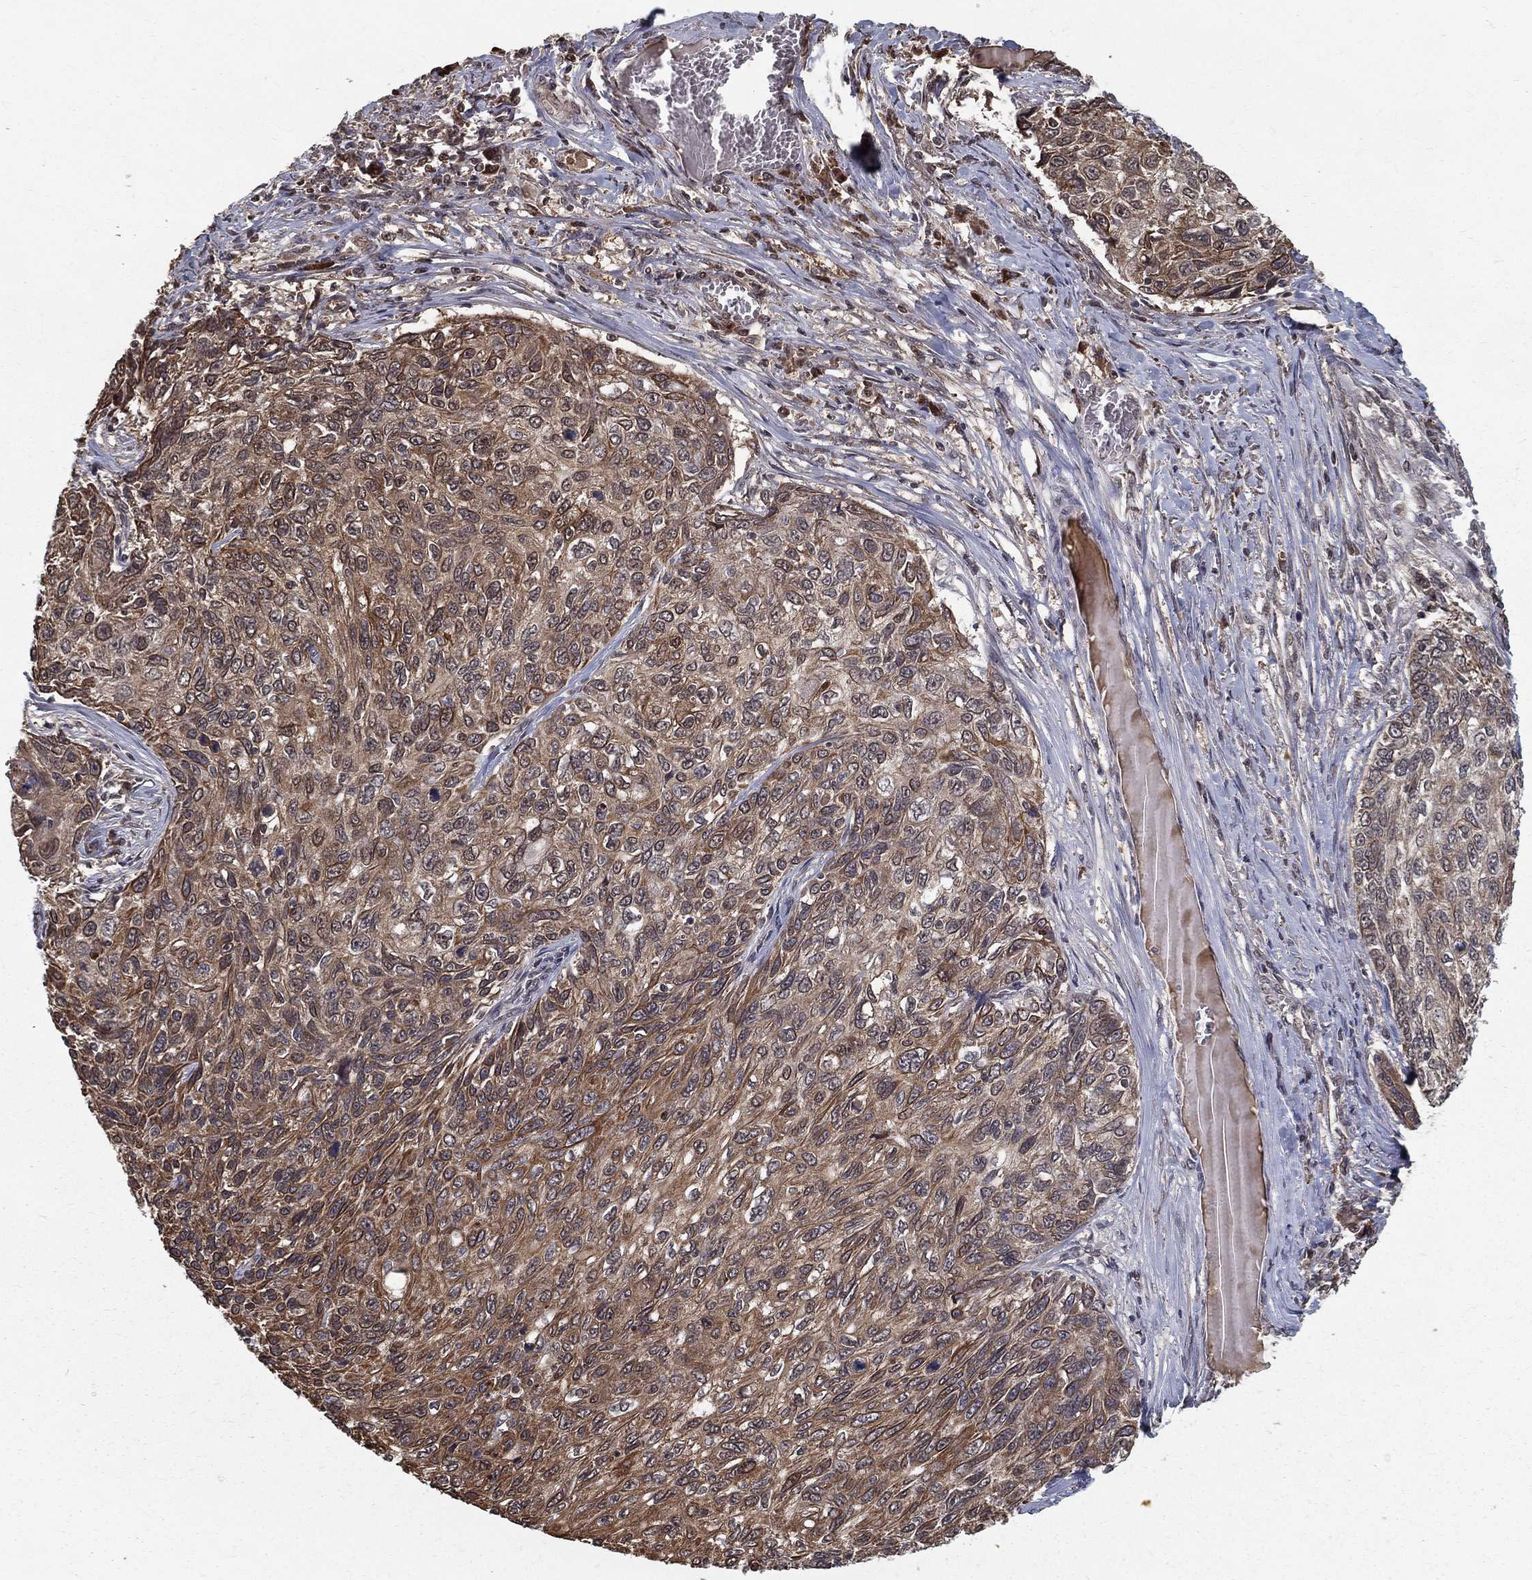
{"staining": {"intensity": "moderate", "quantity": ">75%", "location": "cytoplasmic/membranous"}, "tissue": "skin cancer", "cell_type": "Tumor cells", "image_type": "cancer", "snomed": [{"axis": "morphology", "description": "Squamous cell carcinoma, NOS"}, {"axis": "topography", "description": "Skin"}], "caption": "This is an image of immunohistochemistry (IHC) staining of skin cancer (squamous cell carcinoma), which shows moderate expression in the cytoplasmic/membranous of tumor cells.", "gene": "SLC6A6", "patient": {"sex": "male", "age": 92}}